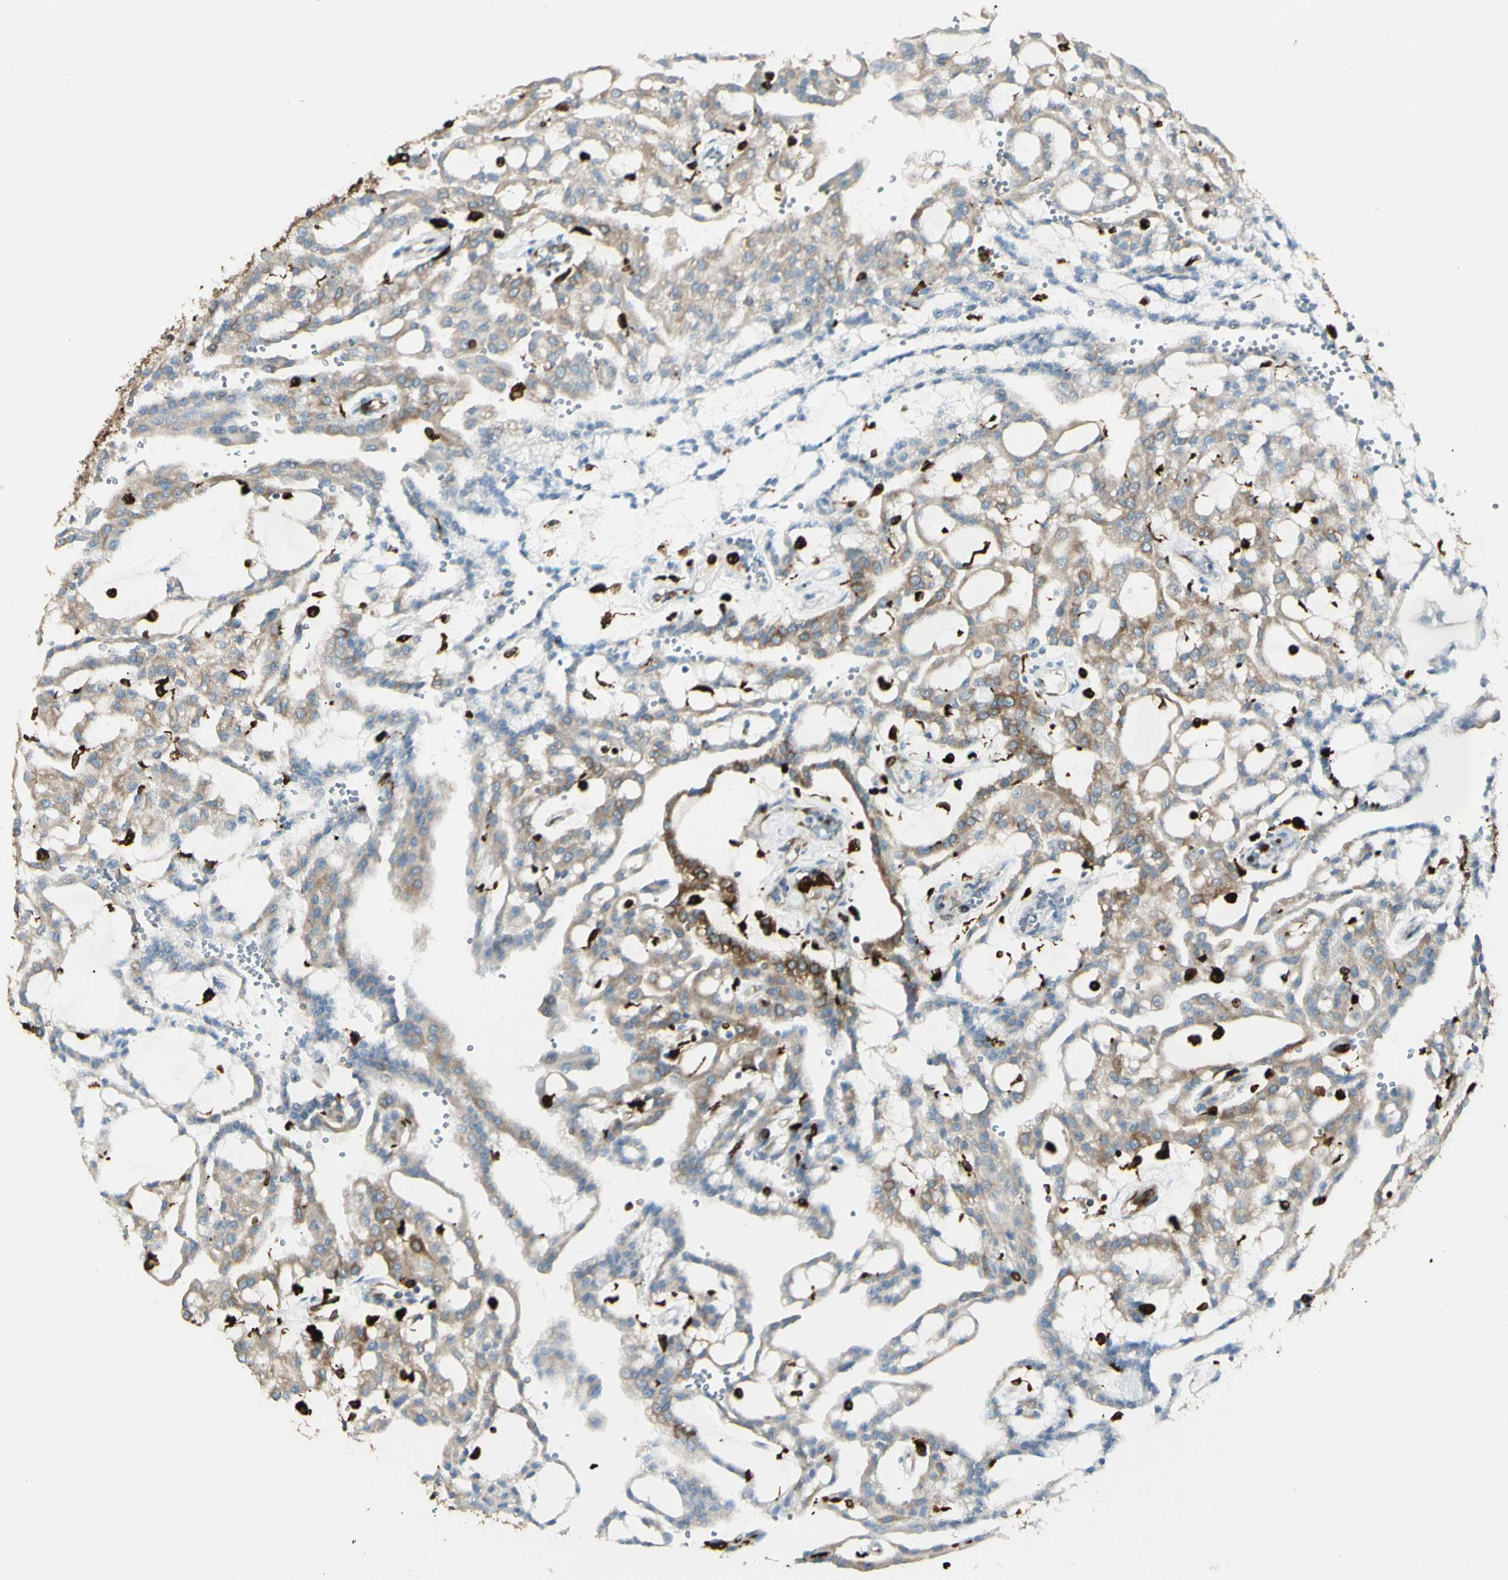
{"staining": {"intensity": "weak", "quantity": ">75%", "location": "cytoplasmic/membranous"}, "tissue": "renal cancer", "cell_type": "Tumor cells", "image_type": "cancer", "snomed": [{"axis": "morphology", "description": "Adenocarcinoma, NOS"}, {"axis": "topography", "description": "Kidney"}], "caption": "Weak cytoplasmic/membranous staining for a protein is present in about >75% of tumor cells of renal adenocarcinoma using immunohistochemistry.", "gene": "CD74", "patient": {"sex": "male", "age": 63}}